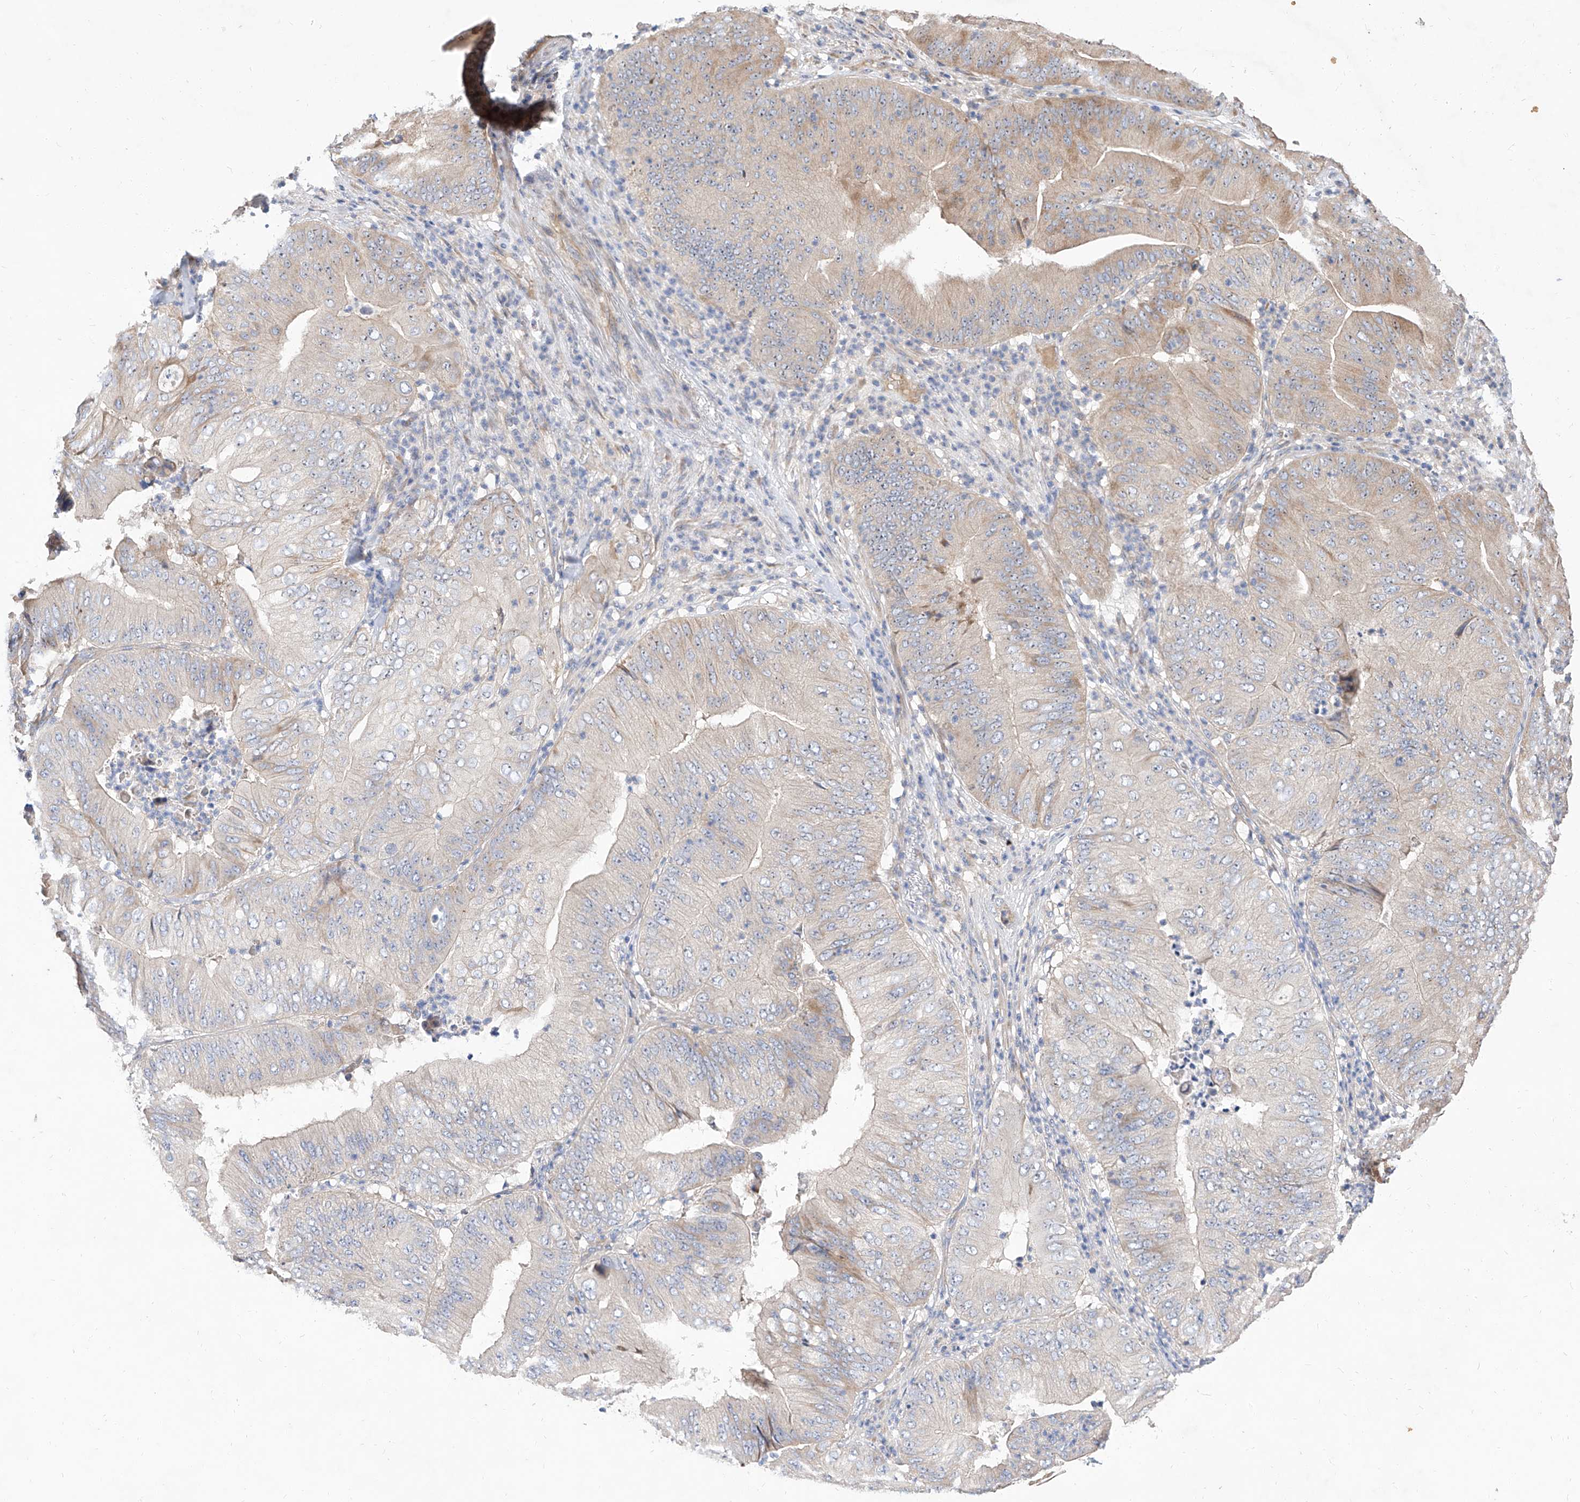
{"staining": {"intensity": "weak", "quantity": "<25%", "location": "cytoplasmic/membranous"}, "tissue": "pancreatic cancer", "cell_type": "Tumor cells", "image_type": "cancer", "snomed": [{"axis": "morphology", "description": "Adenocarcinoma, NOS"}, {"axis": "topography", "description": "Pancreas"}], "caption": "This photomicrograph is of pancreatic cancer (adenocarcinoma) stained with immunohistochemistry (IHC) to label a protein in brown with the nuclei are counter-stained blue. There is no staining in tumor cells.", "gene": "DIRAS3", "patient": {"sex": "female", "age": 77}}